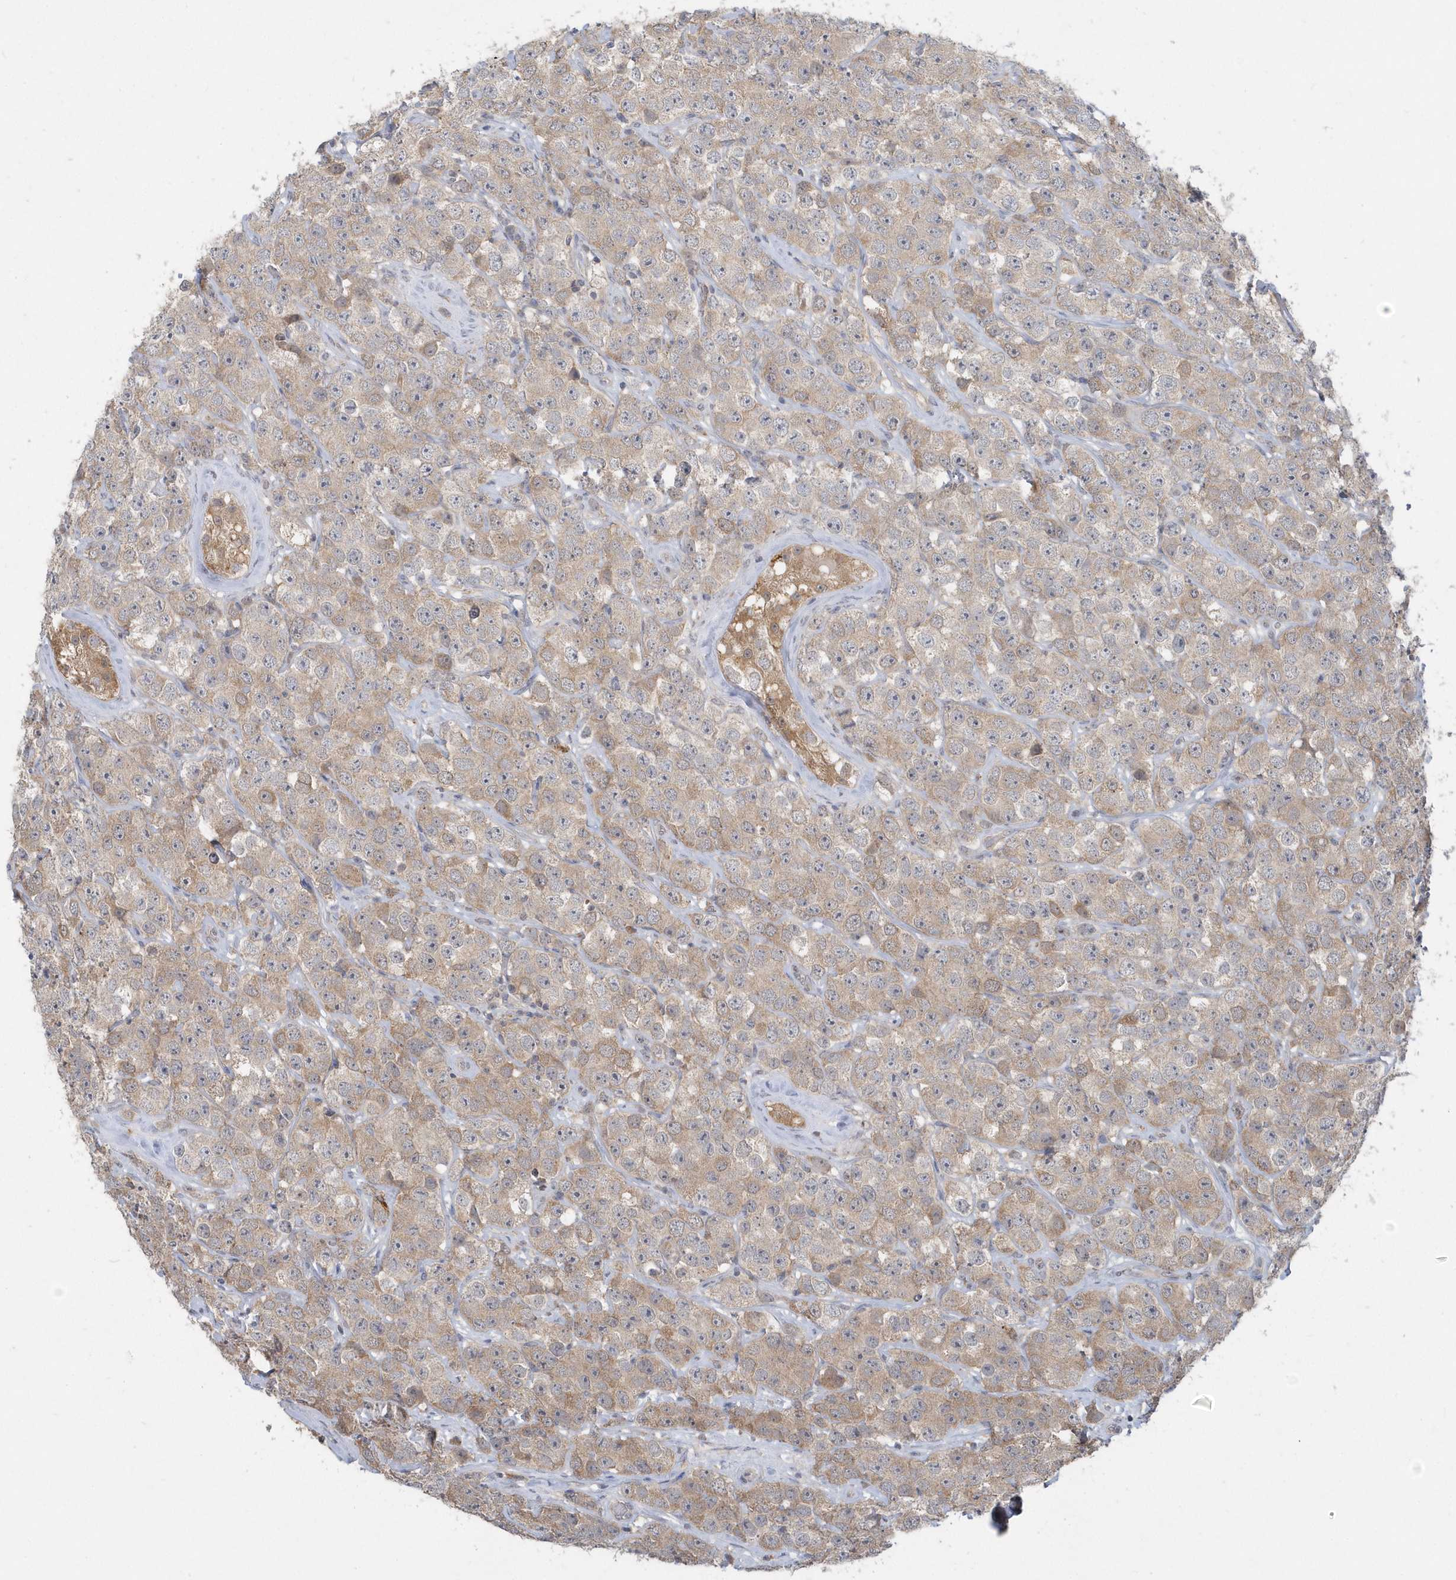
{"staining": {"intensity": "moderate", "quantity": ">75%", "location": "cytoplasmic/membranous"}, "tissue": "testis cancer", "cell_type": "Tumor cells", "image_type": "cancer", "snomed": [{"axis": "morphology", "description": "Seminoma, NOS"}, {"axis": "topography", "description": "Testis"}], "caption": "Protein expression analysis of testis cancer shows moderate cytoplasmic/membranous positivity in approximately >75% of tumor cells.", "gene": "AKR7A2", "patient": {"sex": "male", "age": 28}}